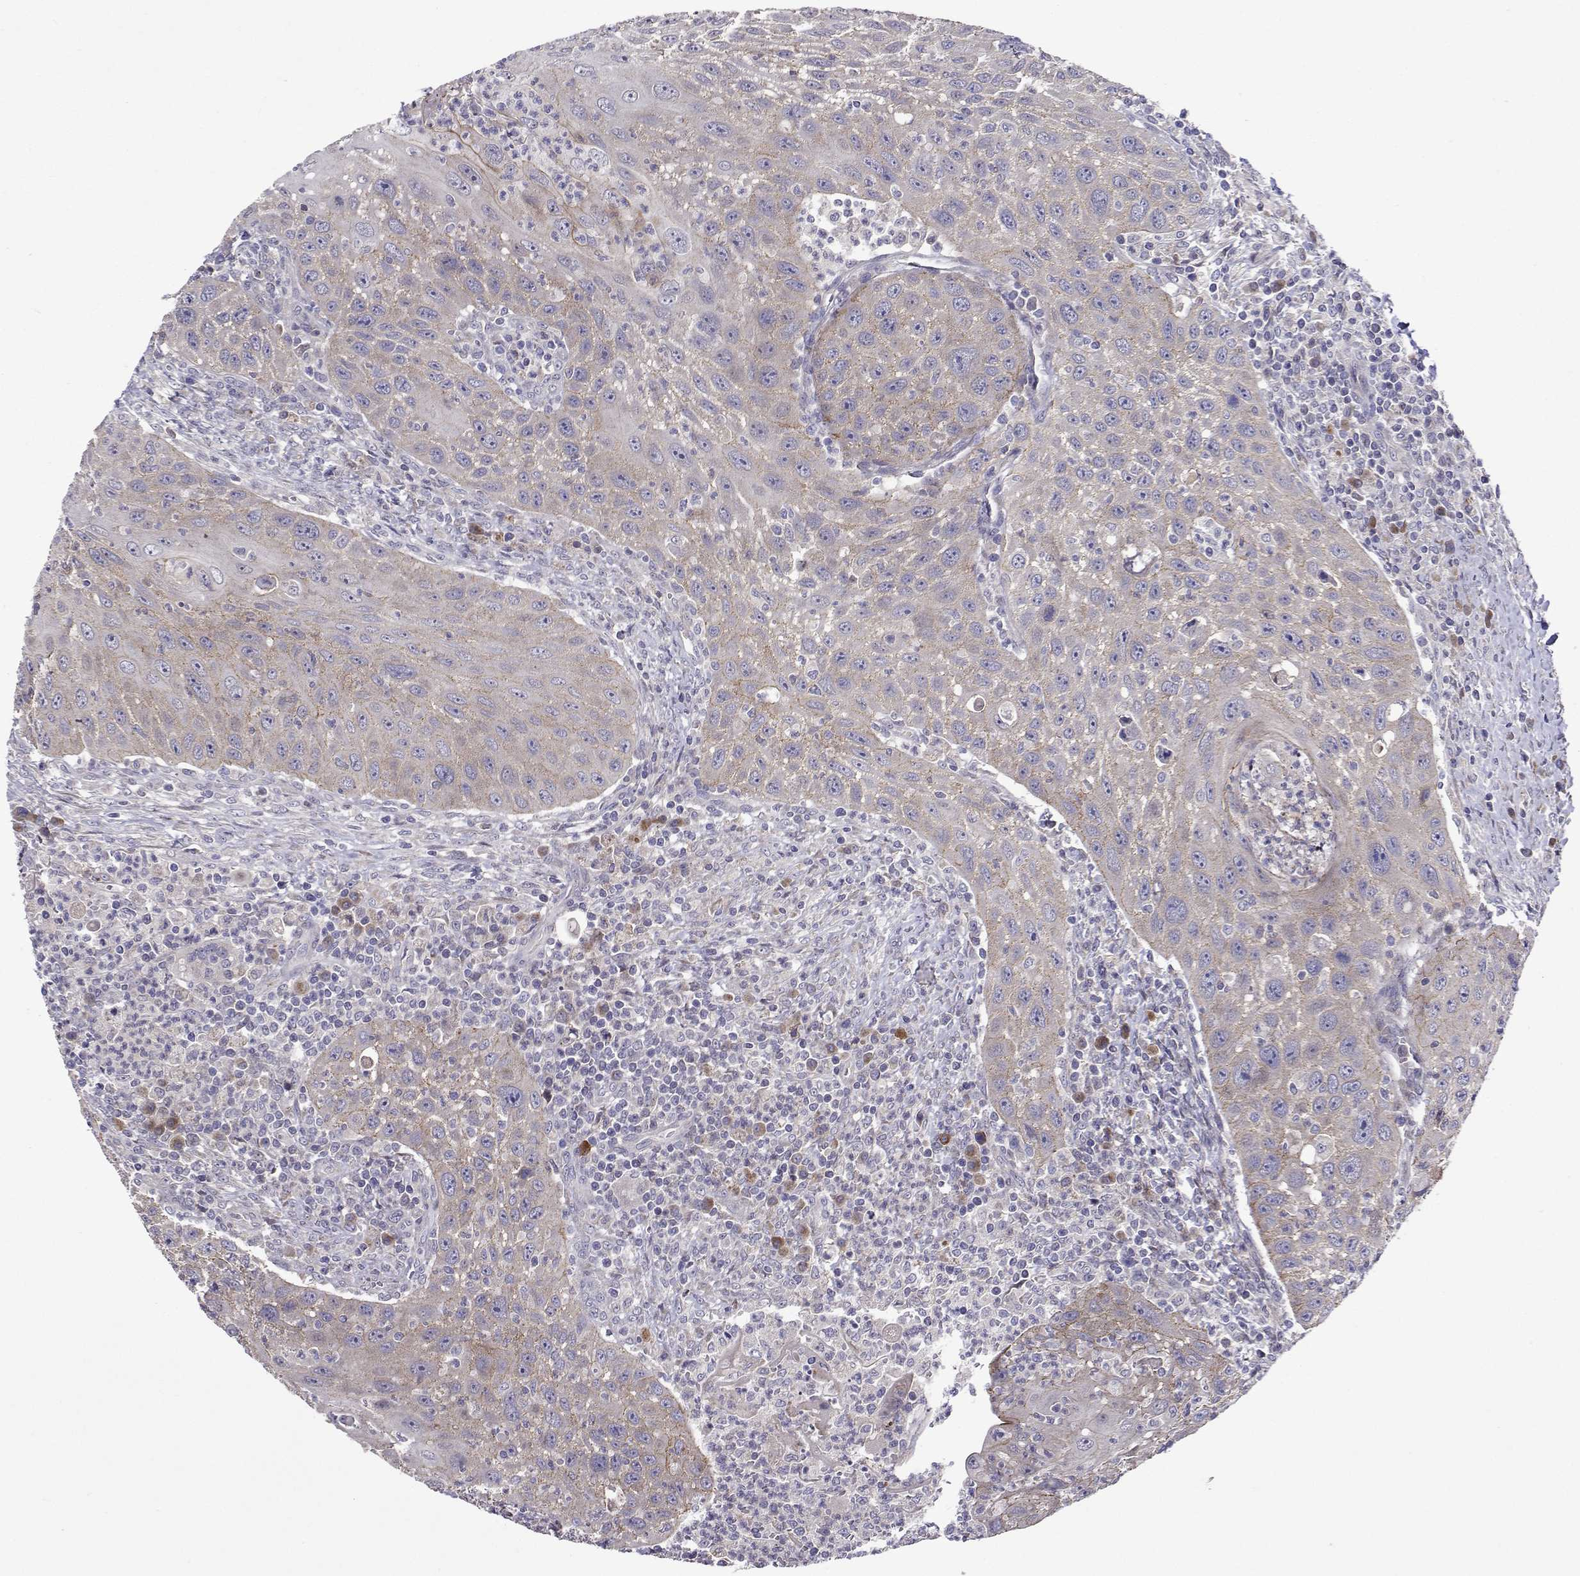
{"staining": {"intensity": "weak", "quantity": ">75%", "location": "cytoplasmic/membranous"}, "tissue": "head and neck cancer", "cell_type": "Tumor cells", "image_type": "cancer", "snomed": [{"axis": "morphology", "description": "Squamous cell carcinoma, NOS"}, {"axis": "topography", "description": "Head-Neck"}], "caption": "Squamous cell carcinoma (head and neck) stained with a protein marker displays weak staining in tumor cells.", "gene": "TARBP2", "patient": {"sex": "male", "age": 69}}